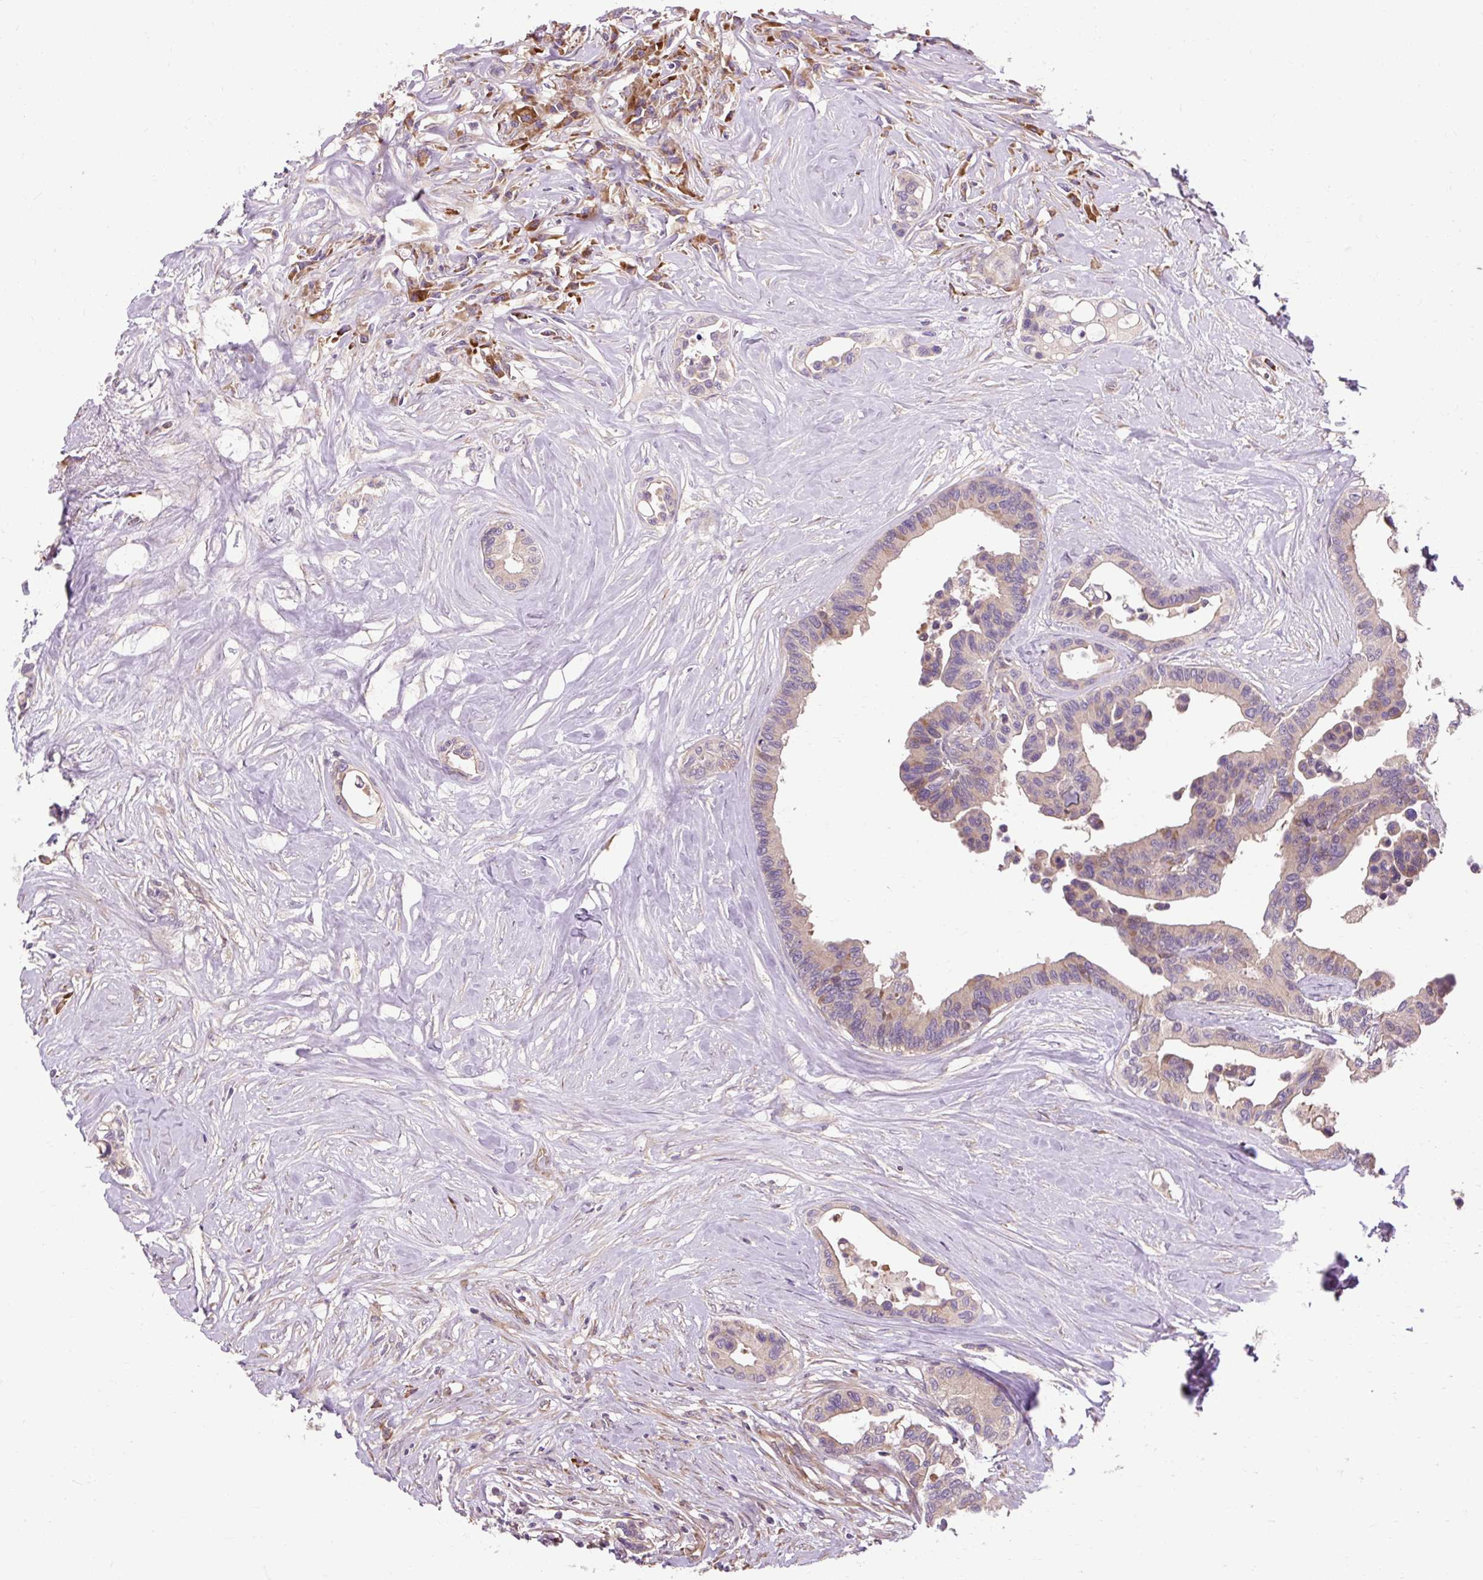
{"staining": {"intensity": "weak", "quantity": "<25%", "location": "cytoplasmic/membranous"}, "tissue": "colorectal cancer", "cell_type": "Tumor cells", "image_type": "cancer", "snomed": [{"axis": "morphology", "description": "Normal tissue, NOS"}, {"axis": "morphology", "description": "Adenocarcinoma, NOS"}, {"axis": "topography", "description": "Colon"}], "caption": "Immunohistochemistry (IHC) histopathology image of human colorectal cancer stained for a protein (brown), which demonstrates no expression in tumor cells. (Brightfield microscopy of DAB (3,3'-diaminobenzidine) immunohistochemistry at high magnification).", "gene": "FLRT1", "patient": {"sex": "male", "age": 82}}